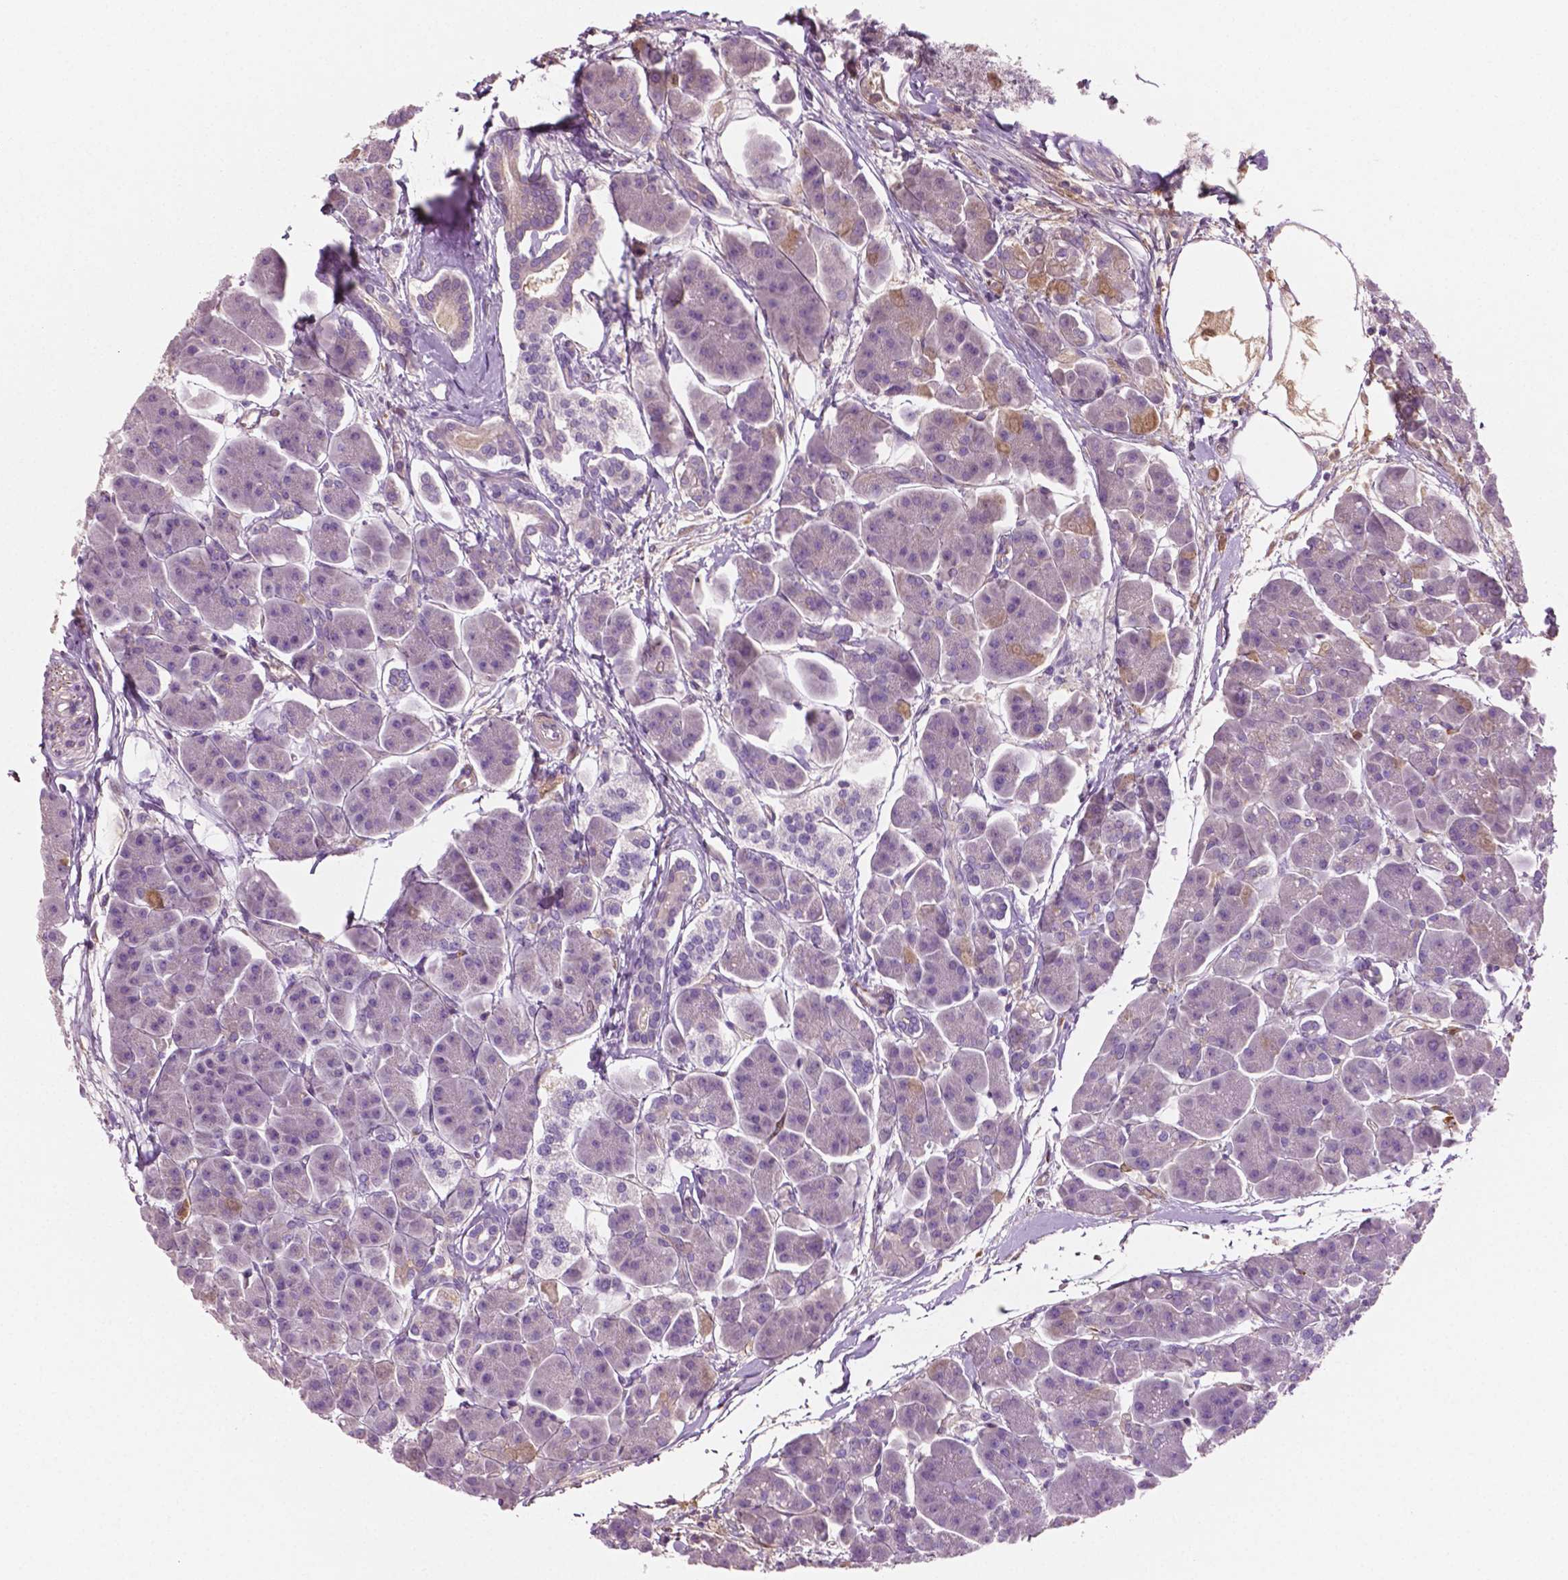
{"staining": {"intensity": "negative", "quantity": "none", "location": "none"}, "tissue": "pancreas", "cell_type": "Exocrine glandular cells", "image_type": "normal", "snomed": [{"axis": "morphology", "description": "Normal tissue, NOS"}, {"axis": "topography", "description": "Adipose tissue"}, {"axis": "topography", "description": "Pancreas"}, {"axis": "topography", "description": "Peripheral nerve tissue"}], "caption": "Exocrine glandular cells show no significant protein expression in benign pancreas. (Stains: DAB IHC with hematoxylin counter stain, Microscopy: brightfield microscopy at high magnification).", "gene": "PTX3", "patient": {"sex": "female", "age": 58}}